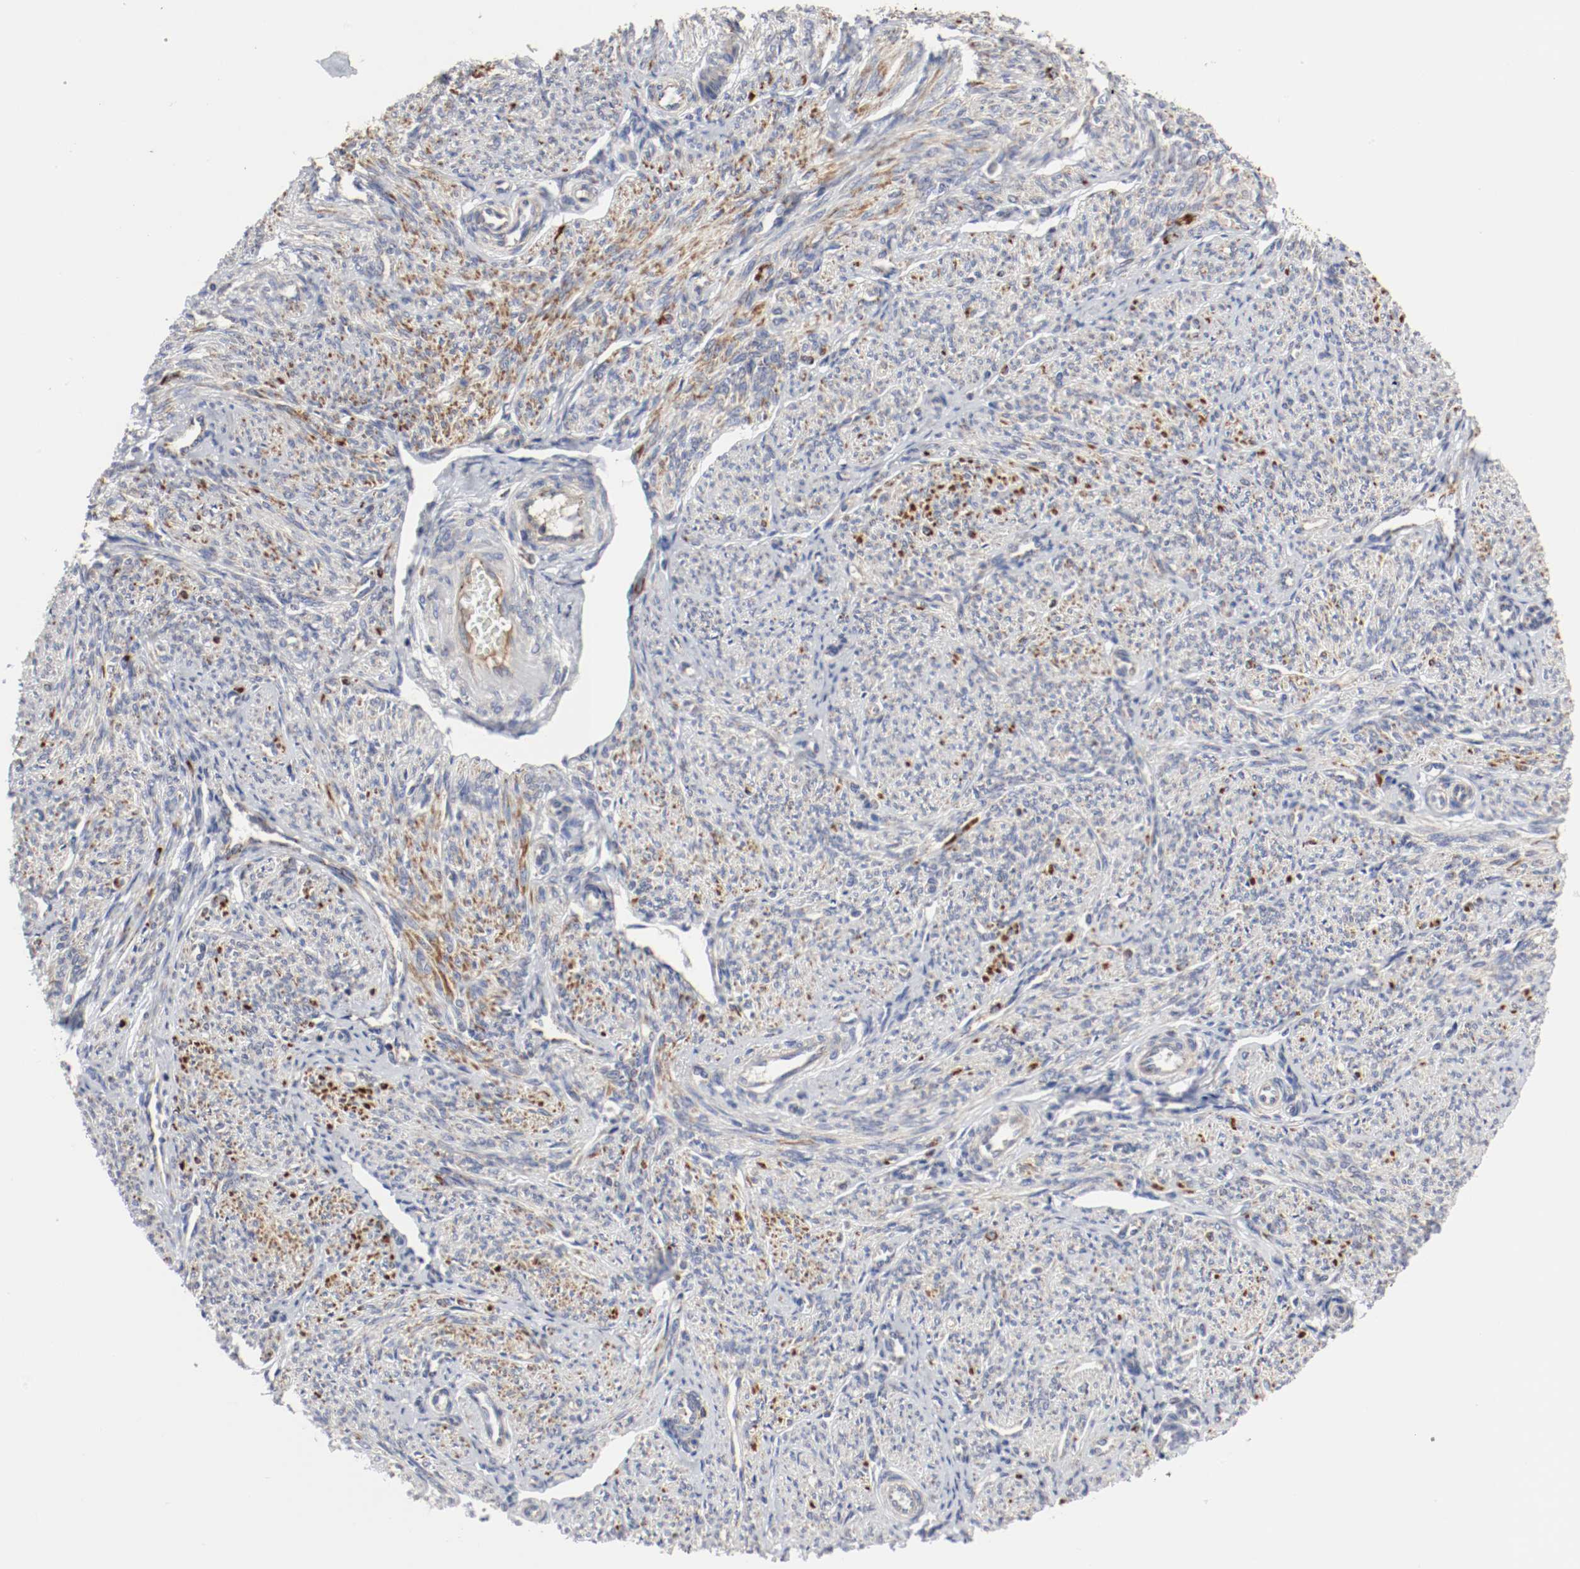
{"staining": {"intensity": "moderate", "quantity": "<25%", "location": "cytoplasmic/membranous"}, "tissue": "smooth muscle", "cell_type": "Smooth muscle cells", "image_type": "normal", "snomed": [{"axis": "morphology", "description": "Normal tissue, NOS"}, {"axis": "topography", "description": "Smooth muscle"}], "caption": "A micrograph of human smooth muscle stained for a protein displays moderate cytoplasmic/membranous brown staining in smooth muscle cells. Immunohistochemistry (ihc) stains the protein of interest in brown and the nuclei are stained blue.", "gene": "AFG3L2", "patient": {"sex": "female", "age": 65}}